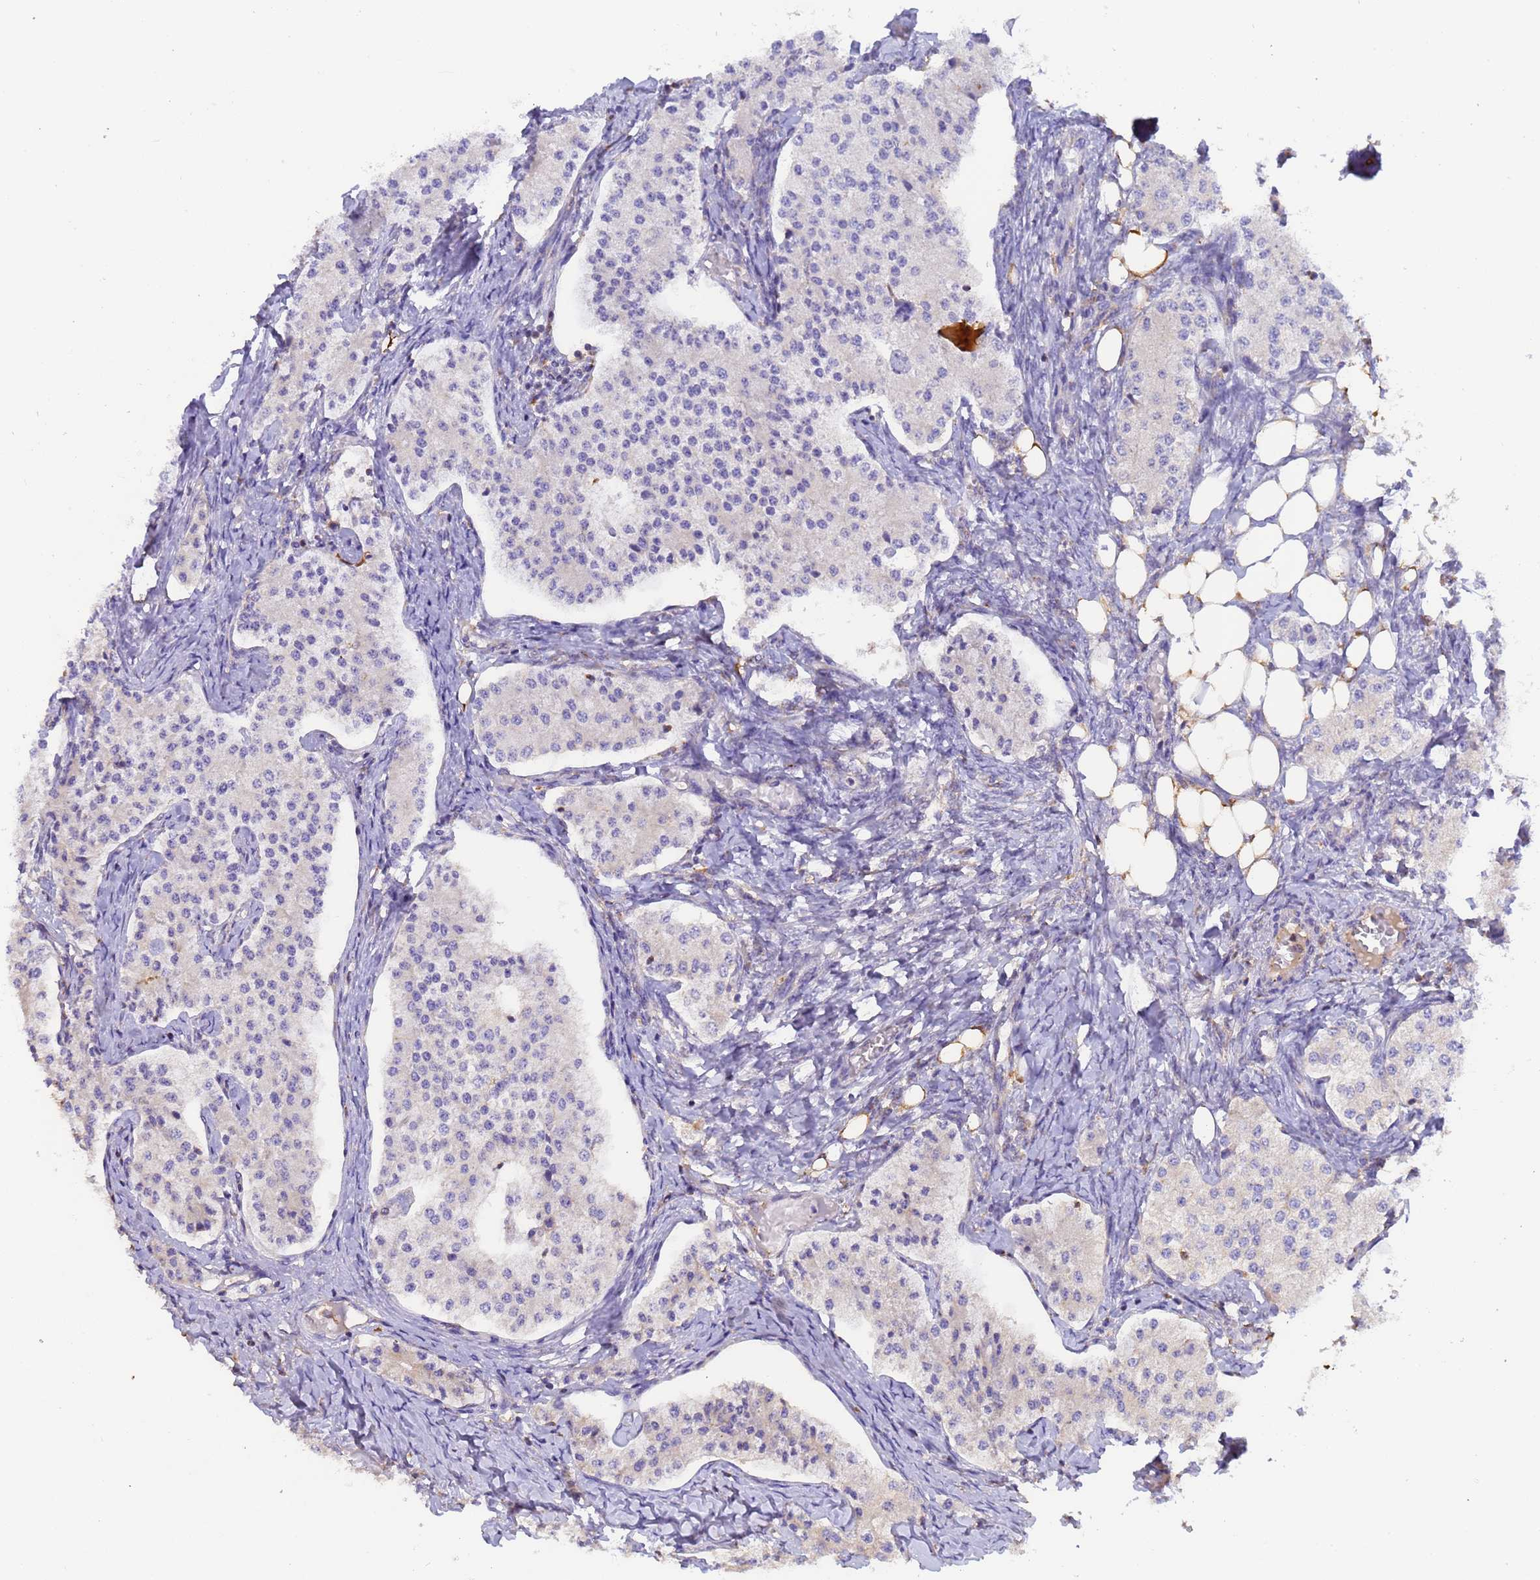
{"staining": {"intensity": "negative", "quantity": "none", "location": "none"}, "tissue": "carcinoid", "cell_type": "Tumor cells", "image_type": "cancer", "snomed": [{"axis": "morphology", "description": "Carcinoid, malignant, NOS"}, {"axis": "topography", "description": "Colon"}], "caption": "High magnification brightfield microscopy of carcinoid (malignant) stained with DAB (3,3'-diaminobenzidine) (brown) and counterstained with hematoxylin (blue): tumor cells show no significant positivity.", "gene": "M6PR", "patient": {"sex": "female", "age": 52}}